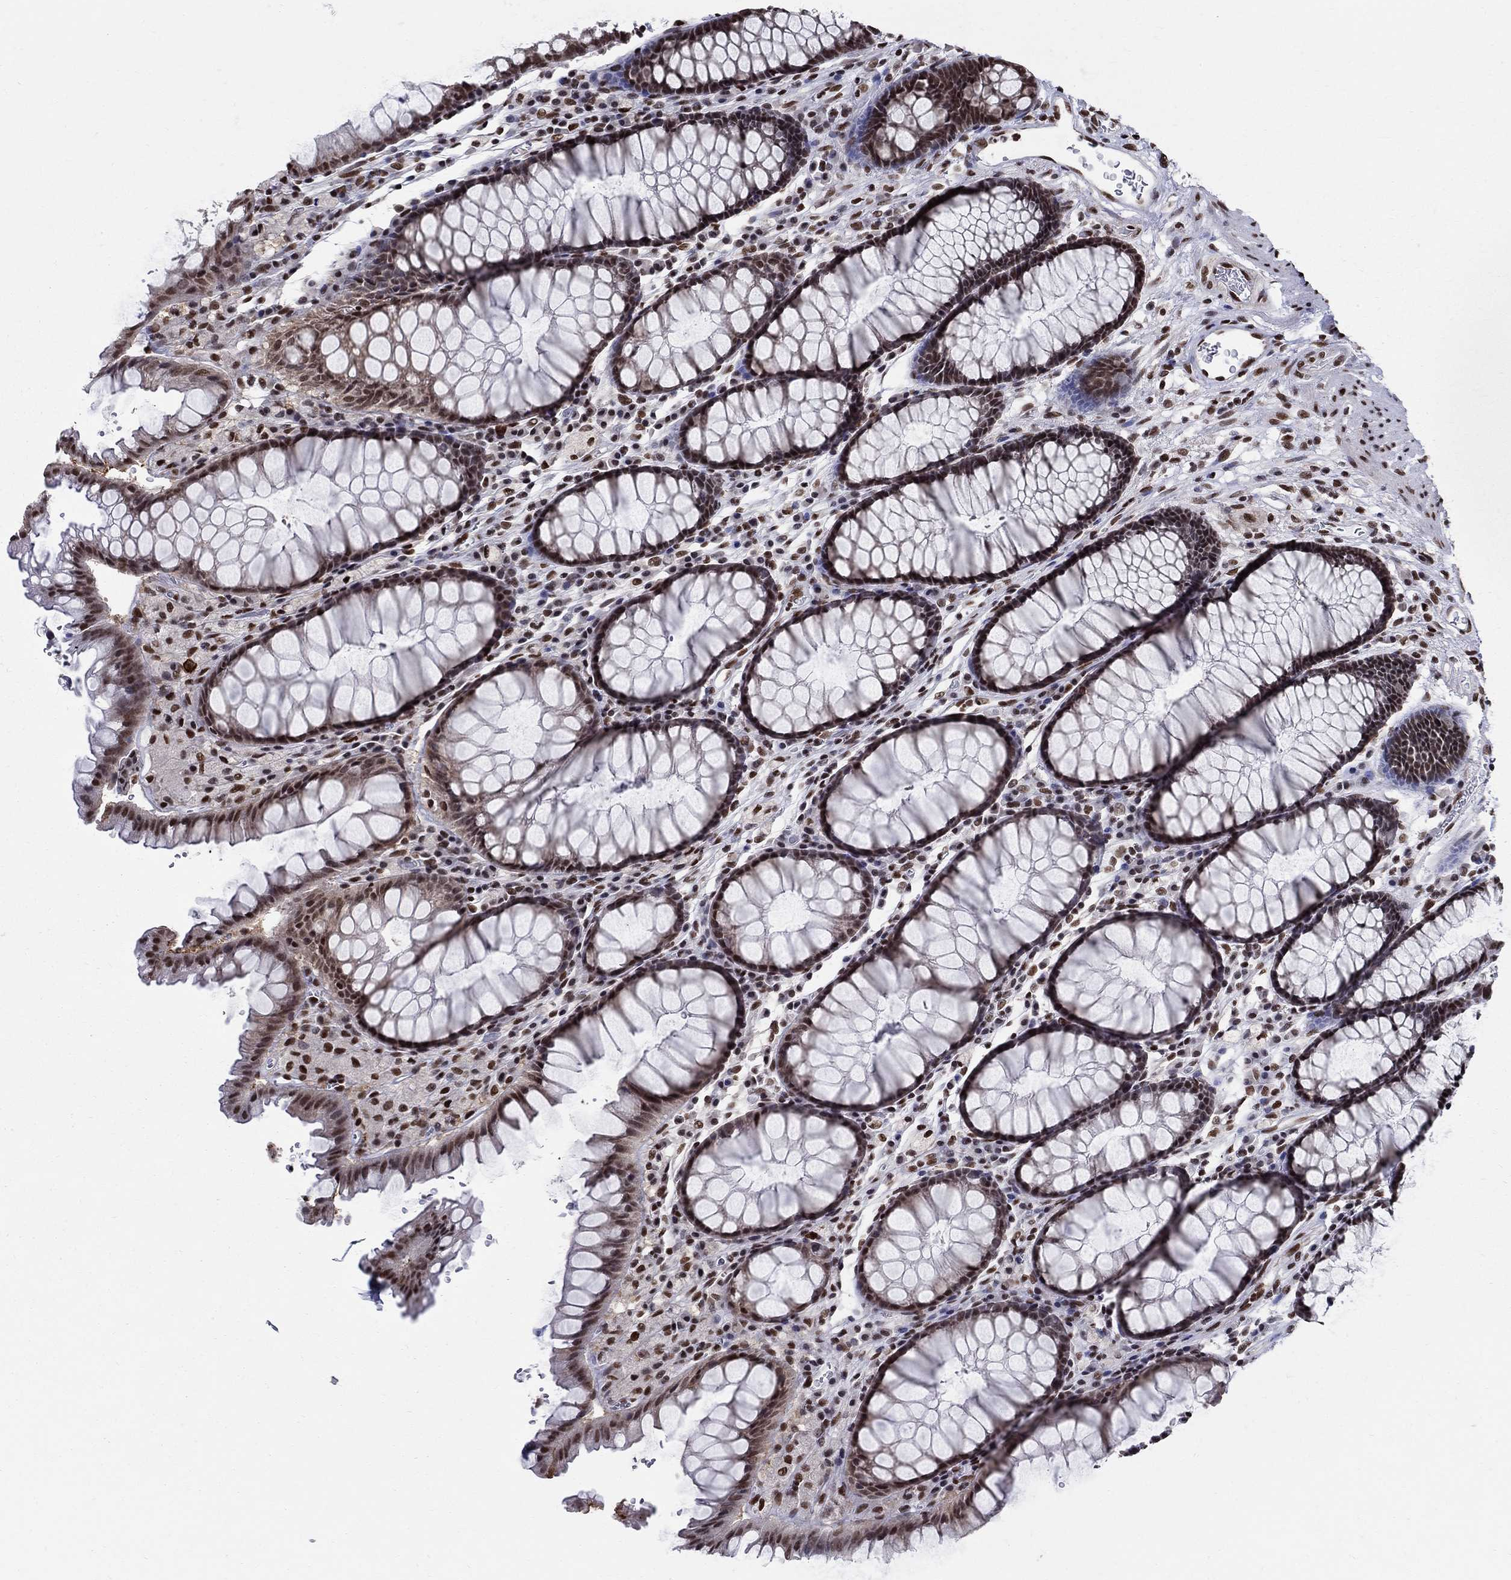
{"staining": {"intensity": "strong", "quantity": "25%-75%", "location": "nuclear"}, "tissue": "rectum", "cell_type": "Glandular cells", "image_type": "normal", "snomed": [{"axis": "morphology", "description": "Normal tissue, NOS"}, {"axis": "topography", "description": "Rectum"}], "caption": "A histopathology image of rectum stained for a protein reveals strong nuclear brown staining in glandular cells.", "gene": "FBXO16", "patient": {"sex": "female", "age": 68}}